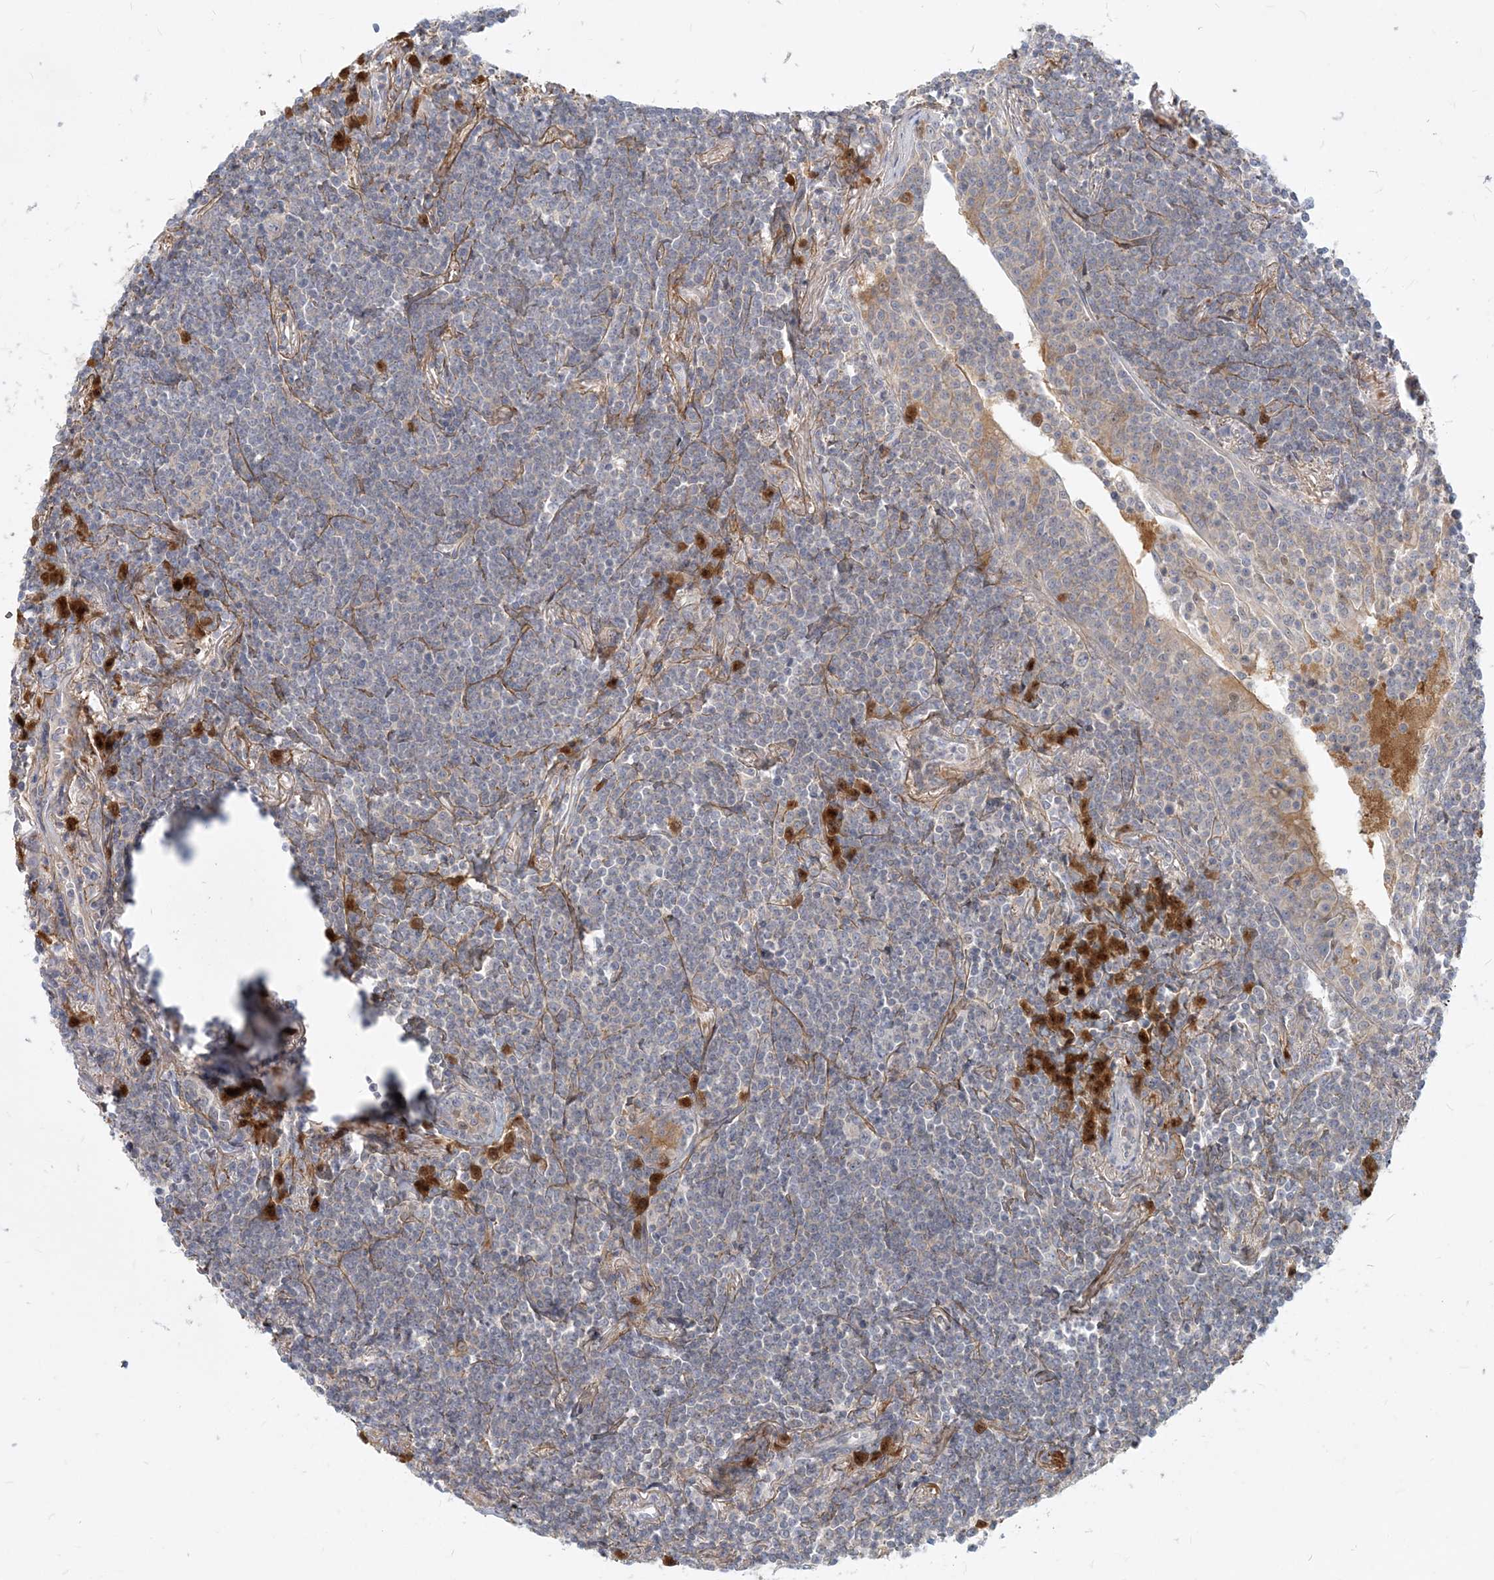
{"staining": {"intensity": "negative", "quantity": "none", "location": "none"}, "tissue": "lymphoma", "cell_type": "Tumor cells", "image_type": "cancer", "snomed": [{"axis": "morphology", "description": "Malignant lymphoma, non-Hodgkin's type, Low grade"}, {"axis": "topography", "description": "Lung"}], "caption": "Immunohistochemical staining of human lymphoma shows no significant staining in tumor cells.", "gene": "GMPPA", "patient": {"sex": "female", "age": 71}}